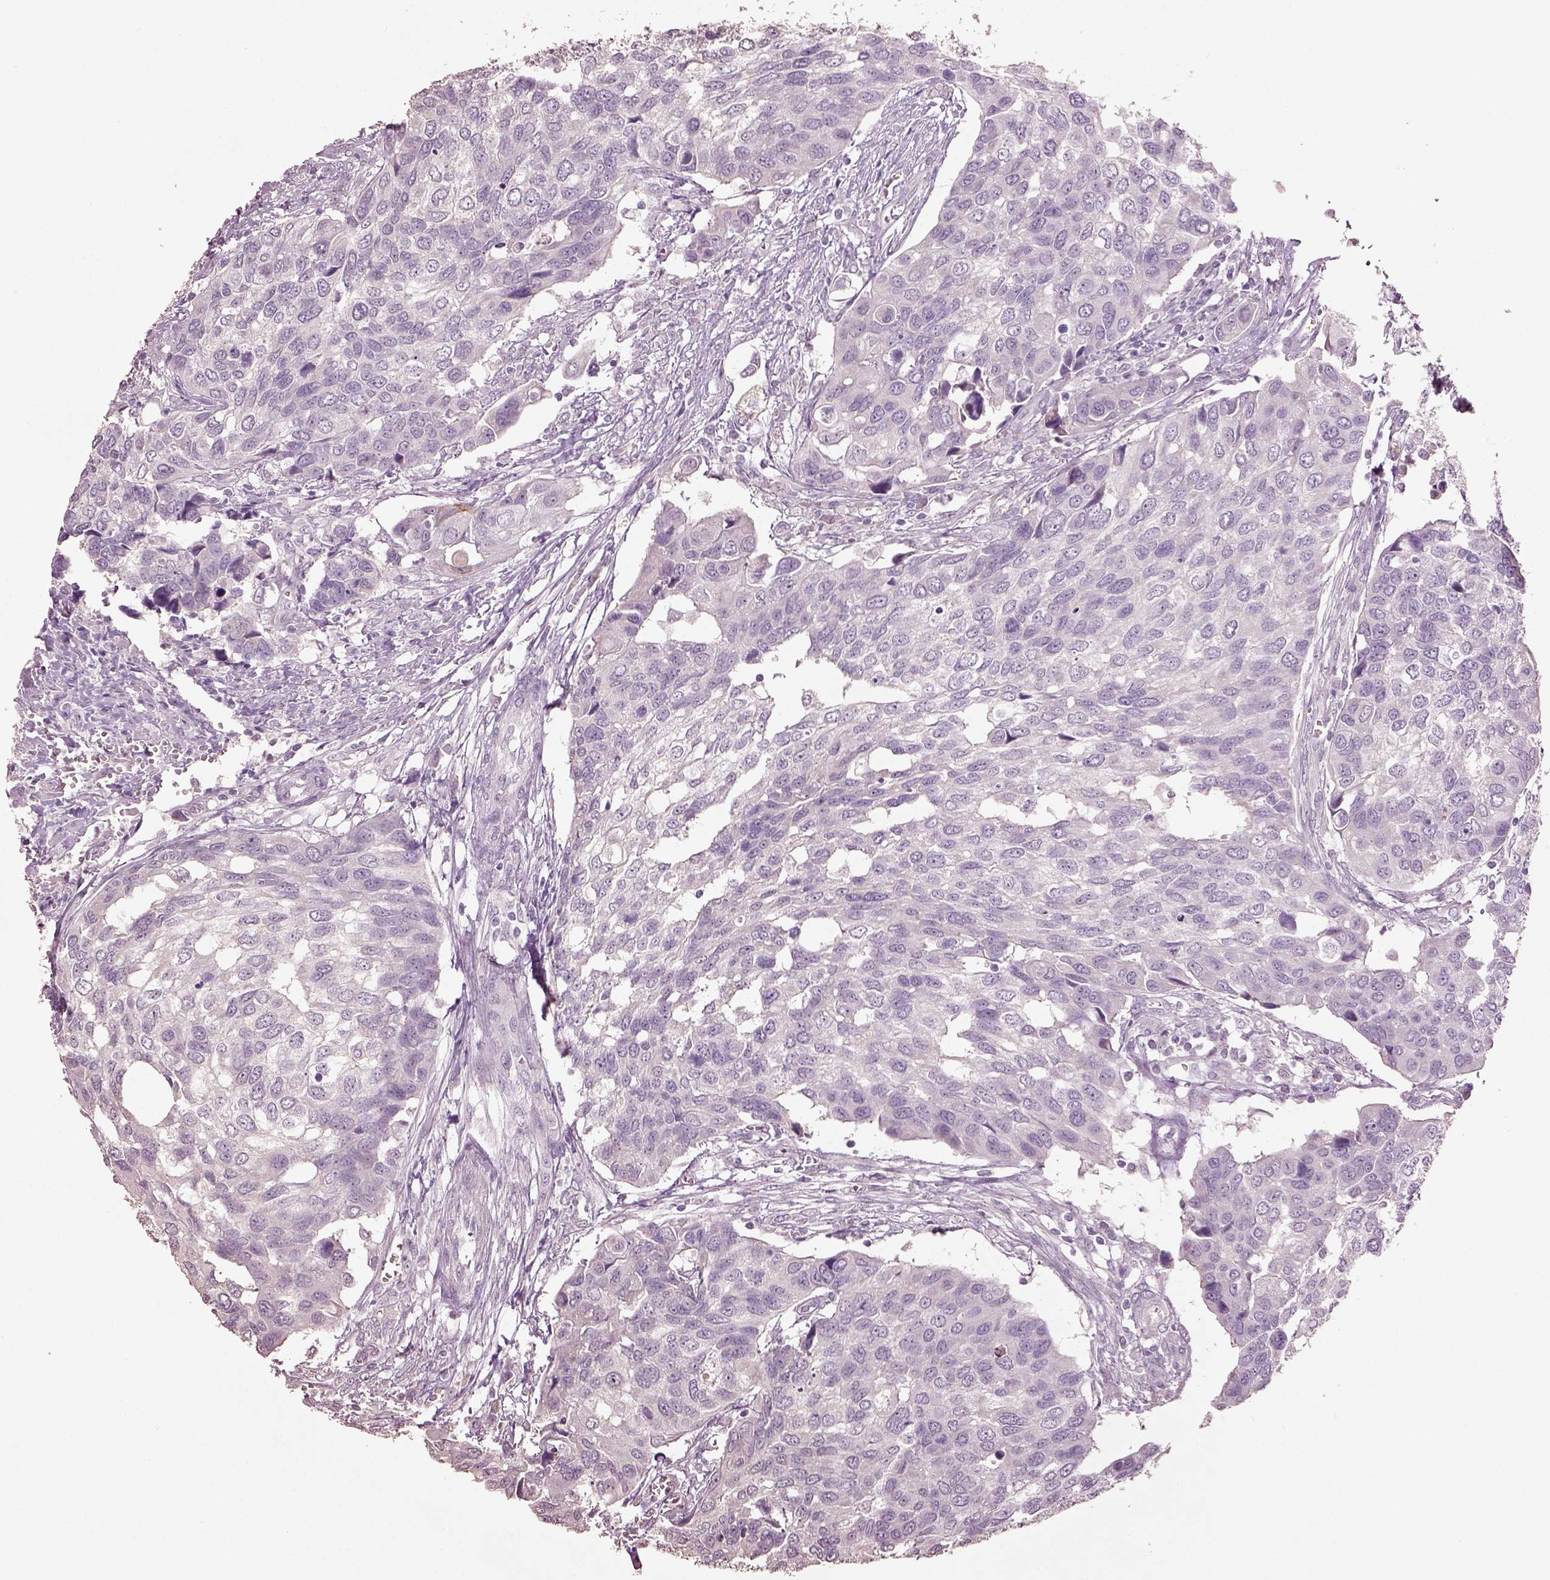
{"staining": {"intensity": "negative", "quantity": "none", "location": "none"}, "tissue": "urothelial cancer", "cell_type": "Tumor cells", "image_type": "cancer", "snomed": [{"axis": "morphology", "description": "Urothelial carcinoma, High grade"}, {"axis": "topography", "description": "Urinary bladder"}], "caption": "This image is of urothelial cancer stained with immunohistochemistry to label a protein in brown with the nuclei are counter-stained blue. There is no staining in tumor cells.", "gene": "KCNIP3", "patient": {"sex": "male", "age": 60}}